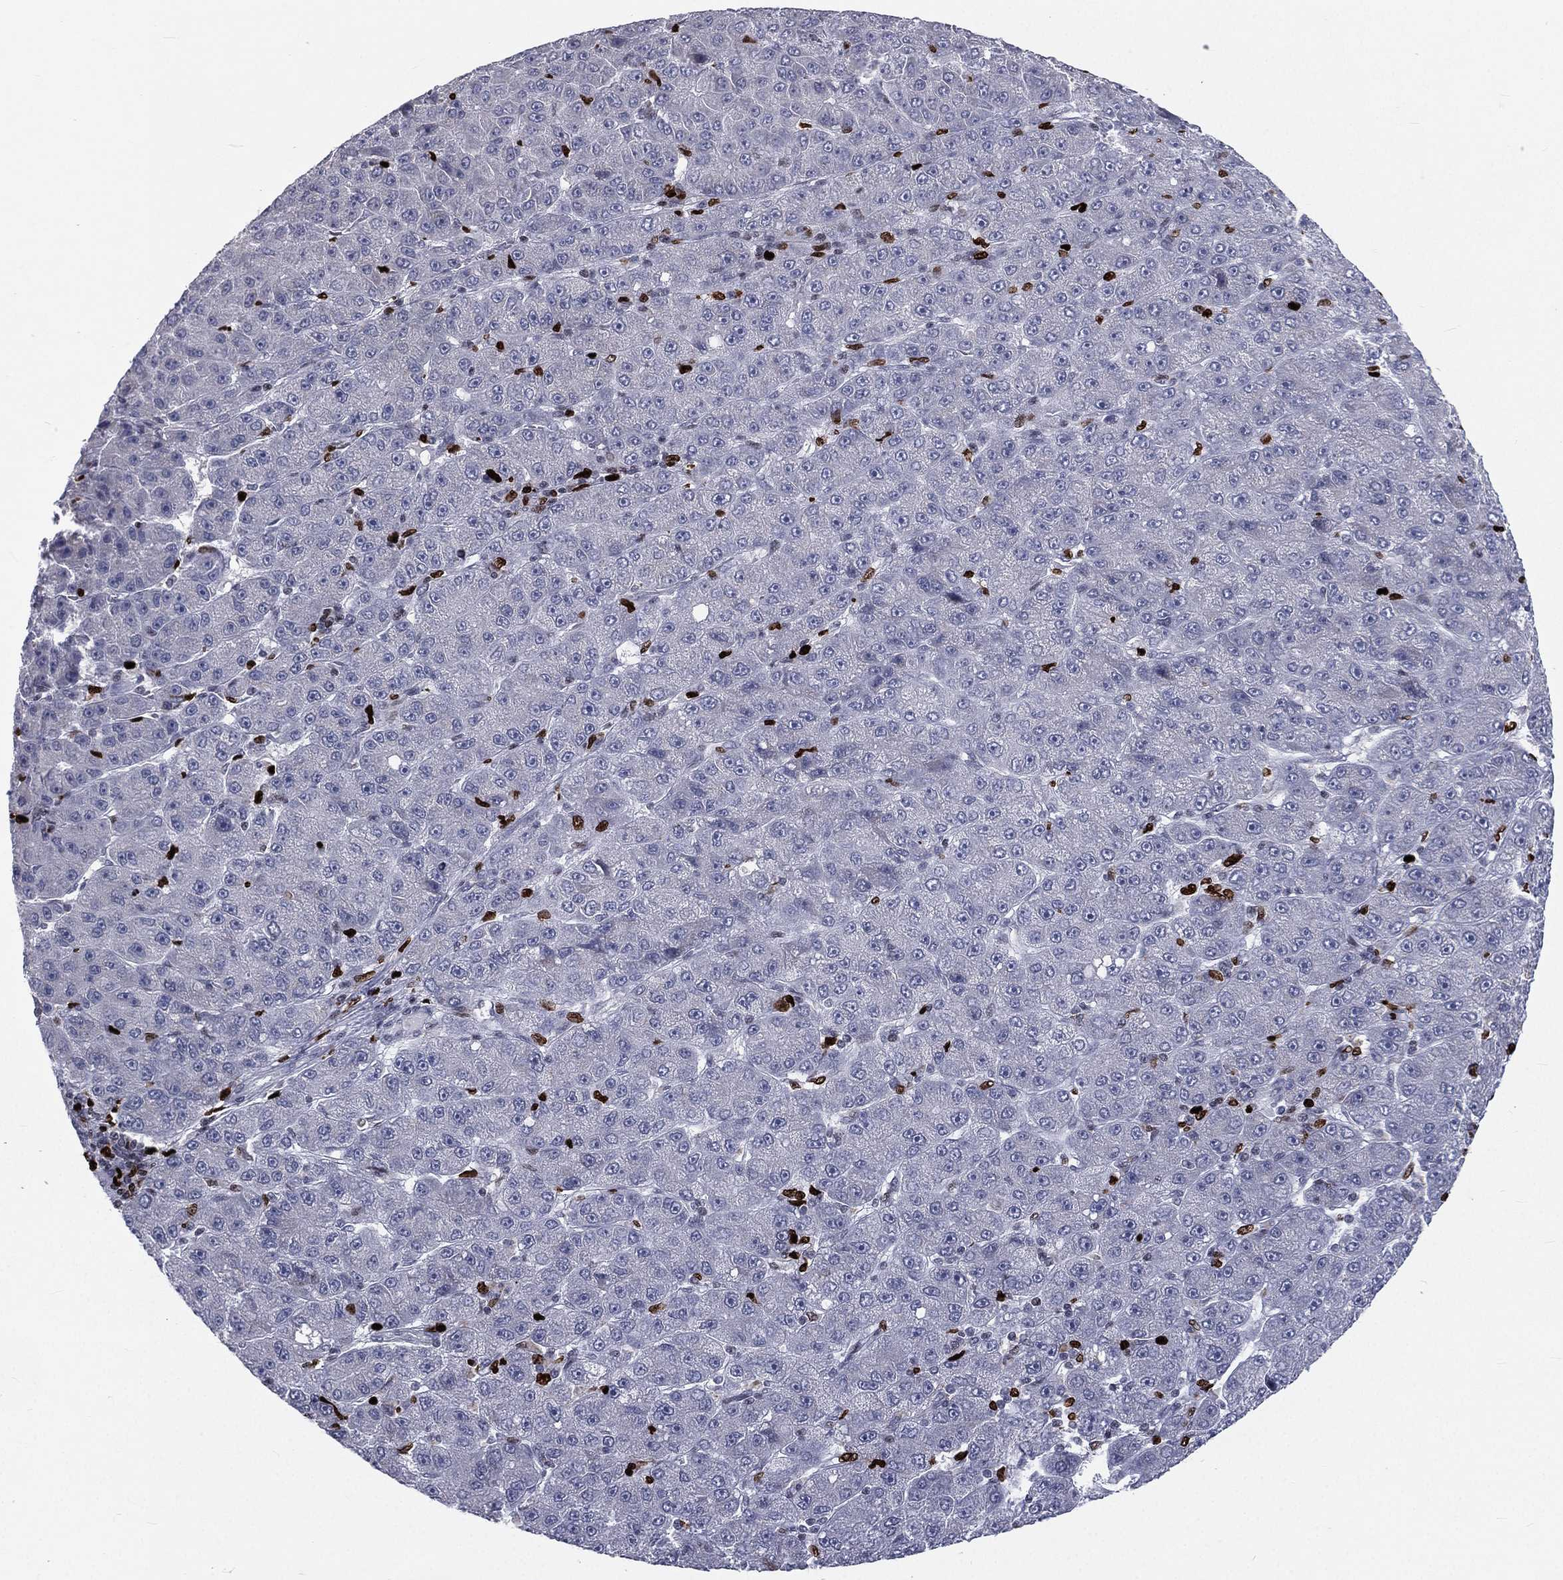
{"staining": {"intensity": "negative", "quantity": "none", "location": "none"}, "tissue": "liver cancer", "cell_type": "Tumor cells", "image_type": "cancer", "snomed": [{"axis": "morphology", "description": "Carcinoma, Hepatocellular, NOS"}, {"axis": "topography", "description": "Liver"}], "caption": "An image of human hepatocellular carcinoma (liver) is negative for staining in tumor cells.", "gene": "MNDA", "patient": {"sex": "male", "age": 67}}